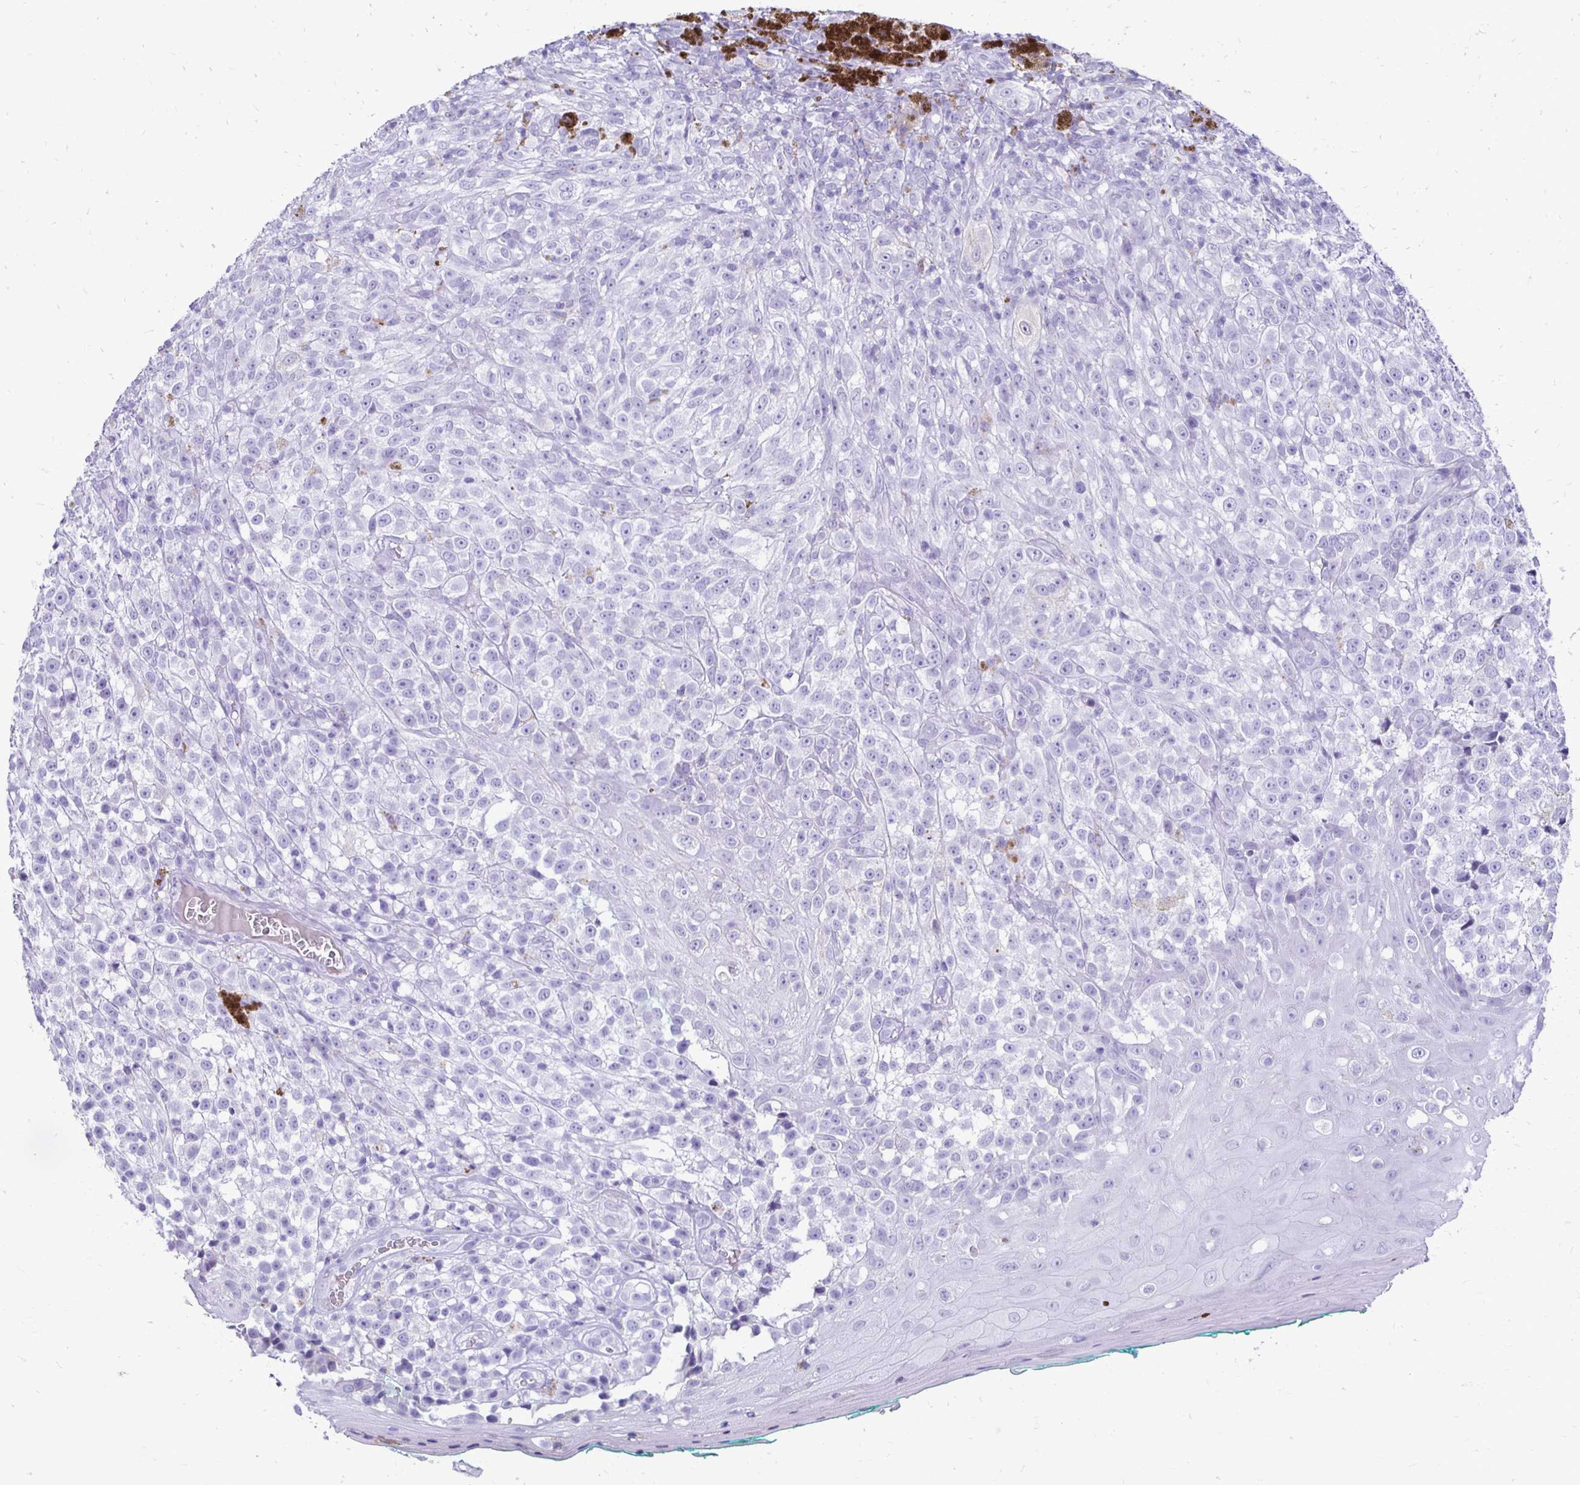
{"staining": {"intensity": "negative", "quantity": "none", "location": "none"}, "tissue": "melanoma", "cell_type": "Tumor cells", "image_type": "cancer", "snomed": [{"axis": "morphology", "description": "Malignant melanoma, NOS"}, {"axis": "topography", "description": "Skin"}], "caption": "Tumor cells are negative for protein expression in human malignant melanoma. Nuclei are stained in blue.", "gene": "CST5", "patient": {"sex": "male", "age": 79}}